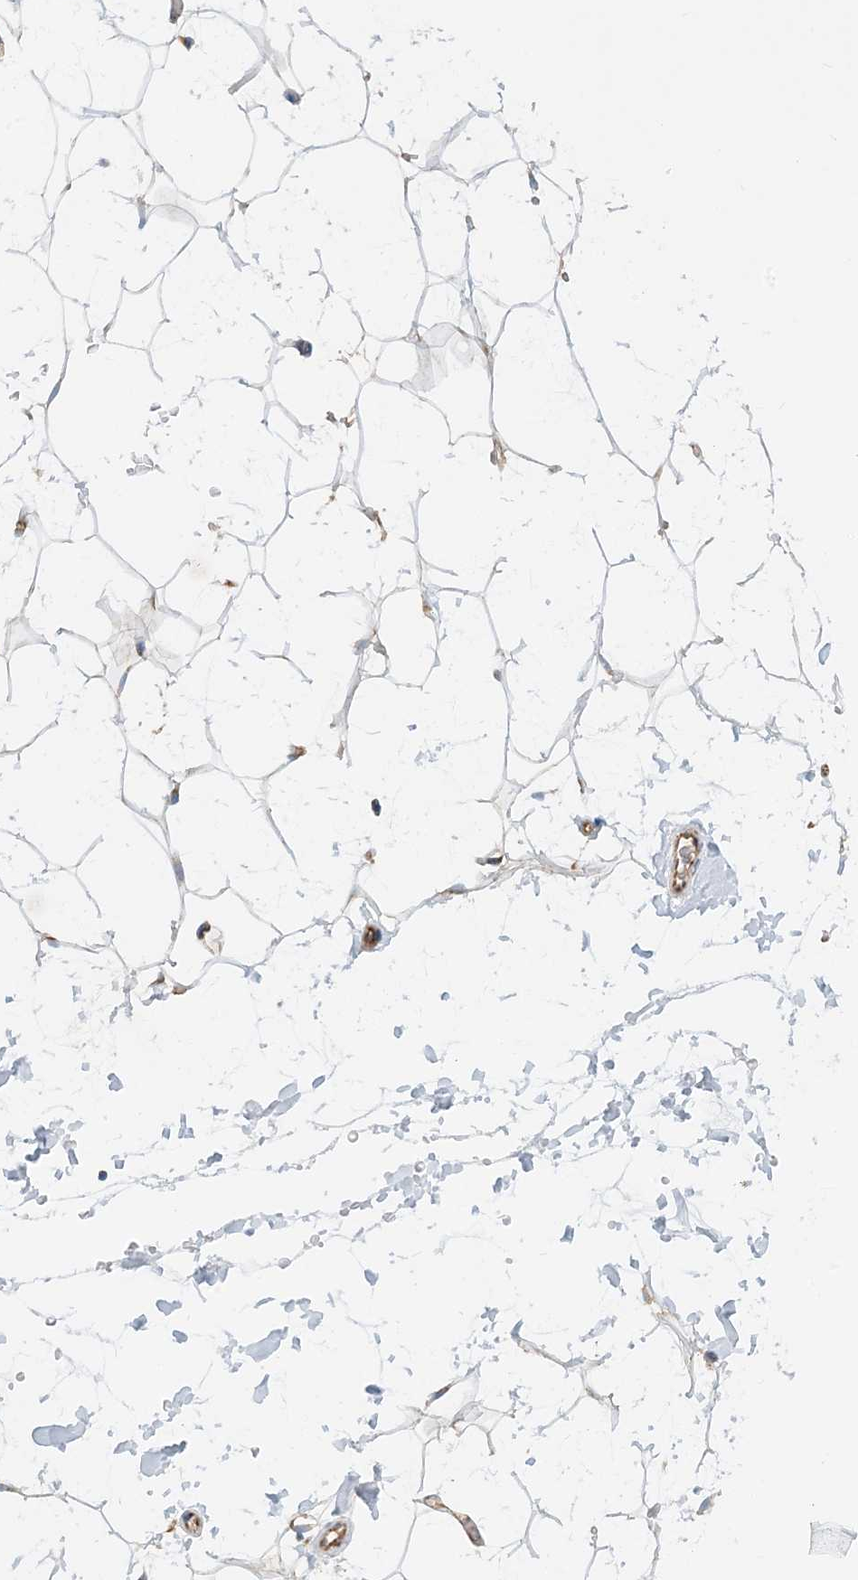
{"staining": {"intensity": "negative", "quantity": "none", "location": "none"}, "tissue": "adipose tissue", "cell_type": "Adipocytes", "image_type": "normal", "snomed": [{"axis": "morphology", "description": "Normal tissue, NOS"}, {"axis": "topography", "description": "Breast"}], "caption": "DAB (3,3'-diaminobenzidine) immunohistochemical staining of benign human adipose tissue shows no significant staining in adipocytes. The staining is performed using DAB brown chromogen with nuclei counter-stained in using hematoxylin.", "gene": "COA3", "patient": {"sex": "female", "age": 26}}